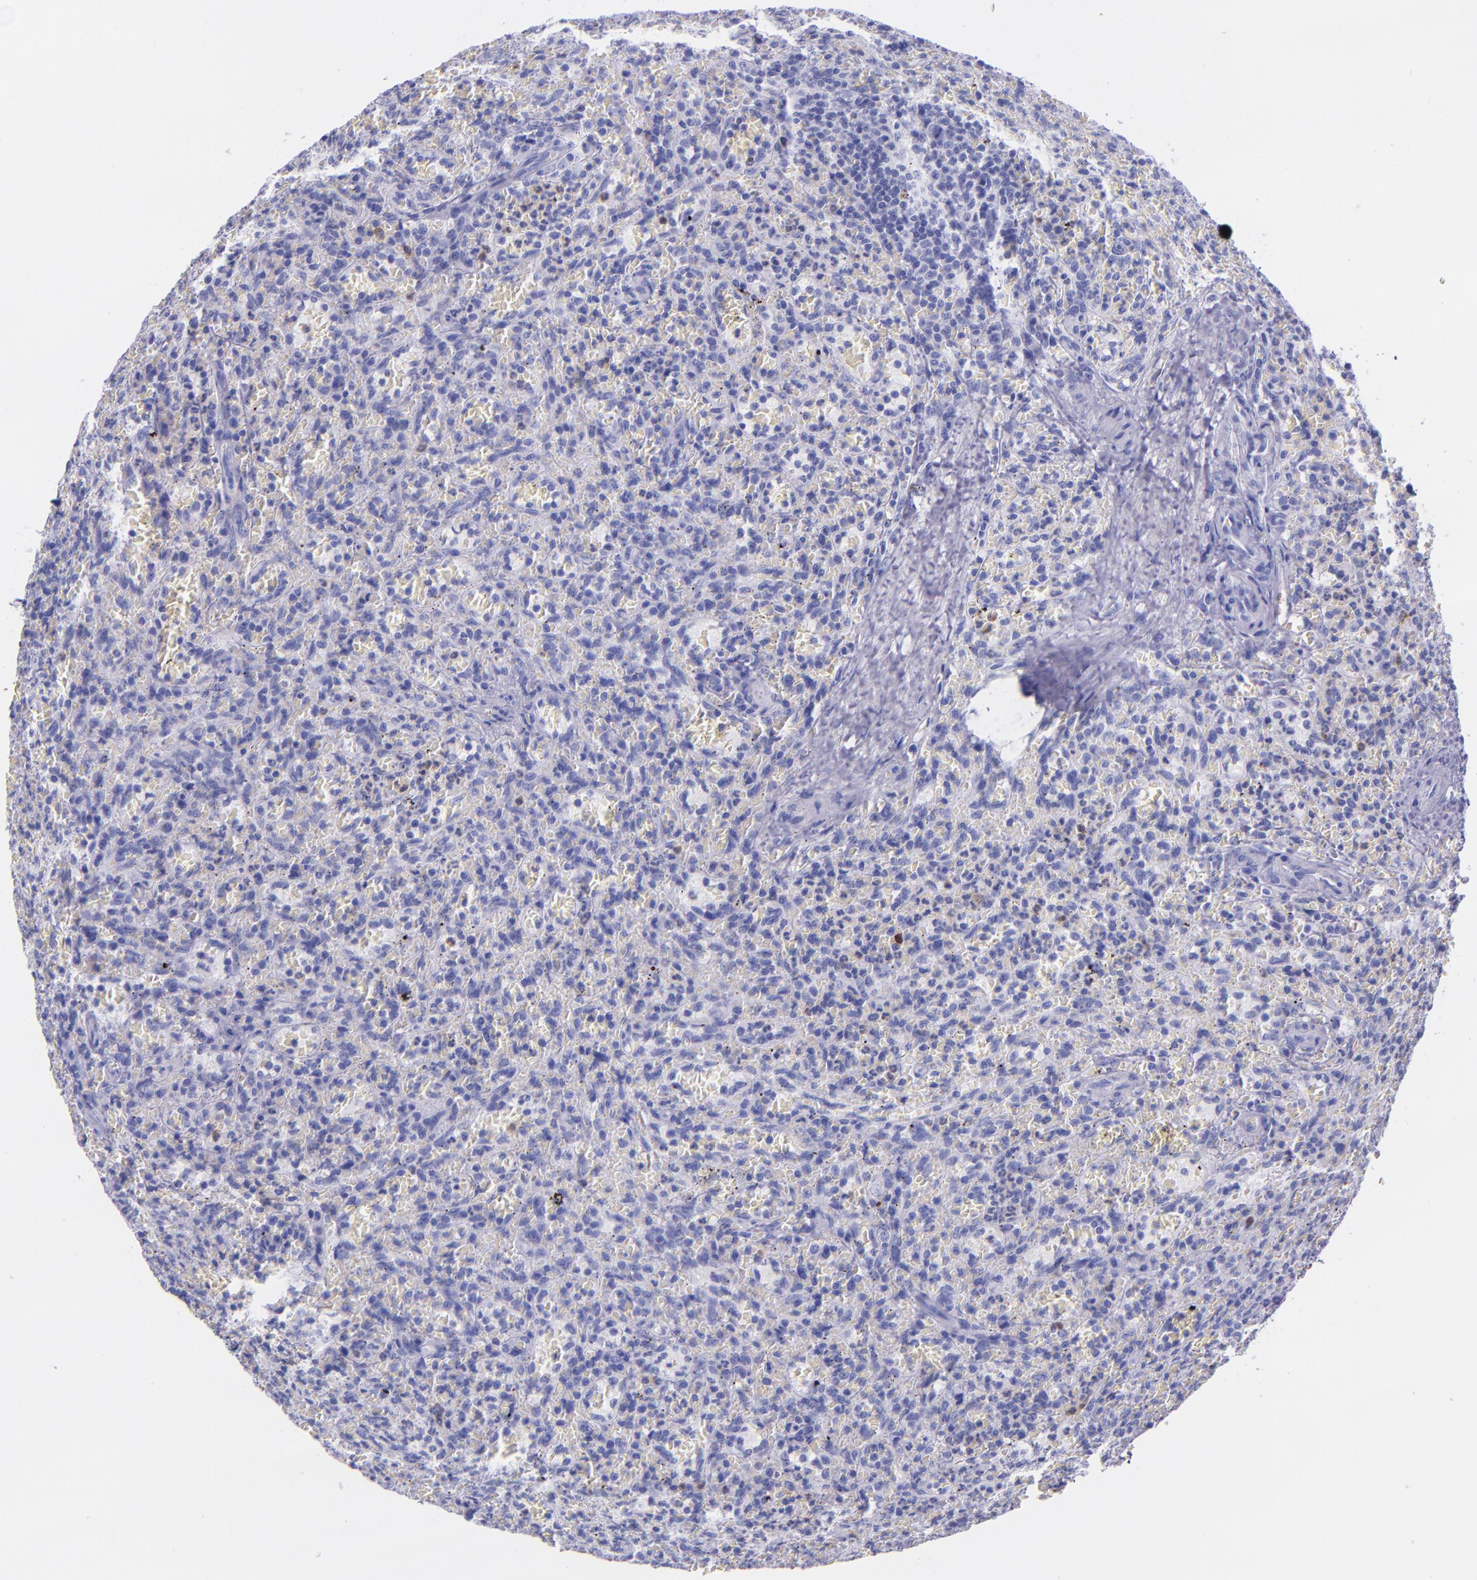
{"staining": {"intensity": "negative", "quantity": "none", "location": "none"}, "tissue": "lymphoma", "cell_type": "Tumor cells", "image_type": "cancer", "snomed": [{"axis": "morphology", "description": "Malignant lymphoma, non-Hodgkin's type, Low grade"}, {"axis": "topography", "description": "Spleen"}], "caption": "Malignant lymphoma, non-Hodgkin's type (low-grade) was stained to show a protein in brown. There is no significant positivity in tumor cells.", "gene": "SLPI", "patient": {"sex": "female", "age": 64}}